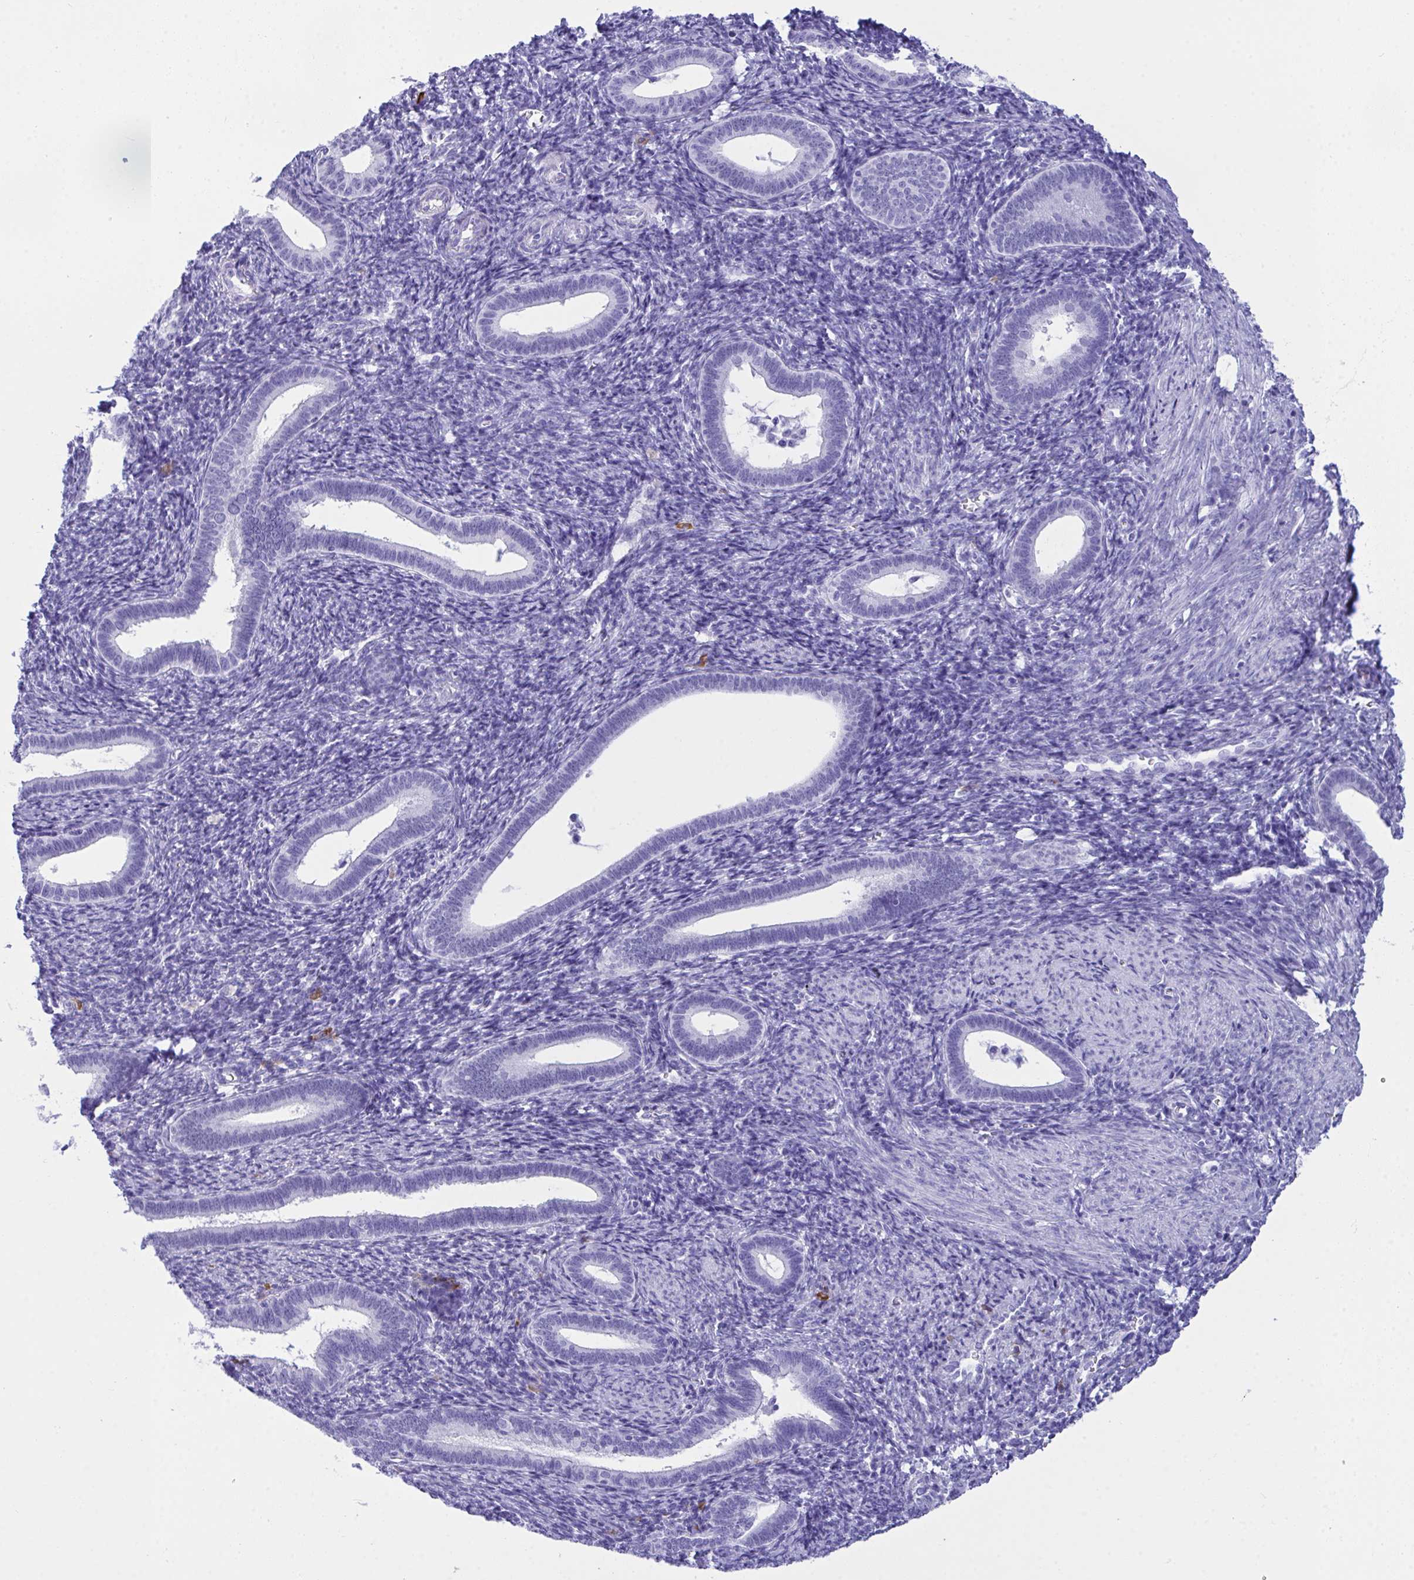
{"staining": {"intensity": "negative", "quantity": "none", "location": "none"}, "tissue": "endometrium", "cell_type": "Cells in endometrial stroma", "image_type": "normal", "snomed": [{"axis": "morphology", "description": "Normal tissue, NOS"}, {"axis": "topography", "description": "Endometrium"}], "caption": "Immunohistochemistry photomicrograph of unremarkable endometrium stained for a protein (brown), which demonstrates no expression in cells in endometrial stroma. (Stains: DAB immunohistochemistry (IHC) with hematoxylin counter stain, Microscopy: brightfield microscopy at high magnification).", "gene": "BEST4", "patient": {"sex": "female", "age": 41}}